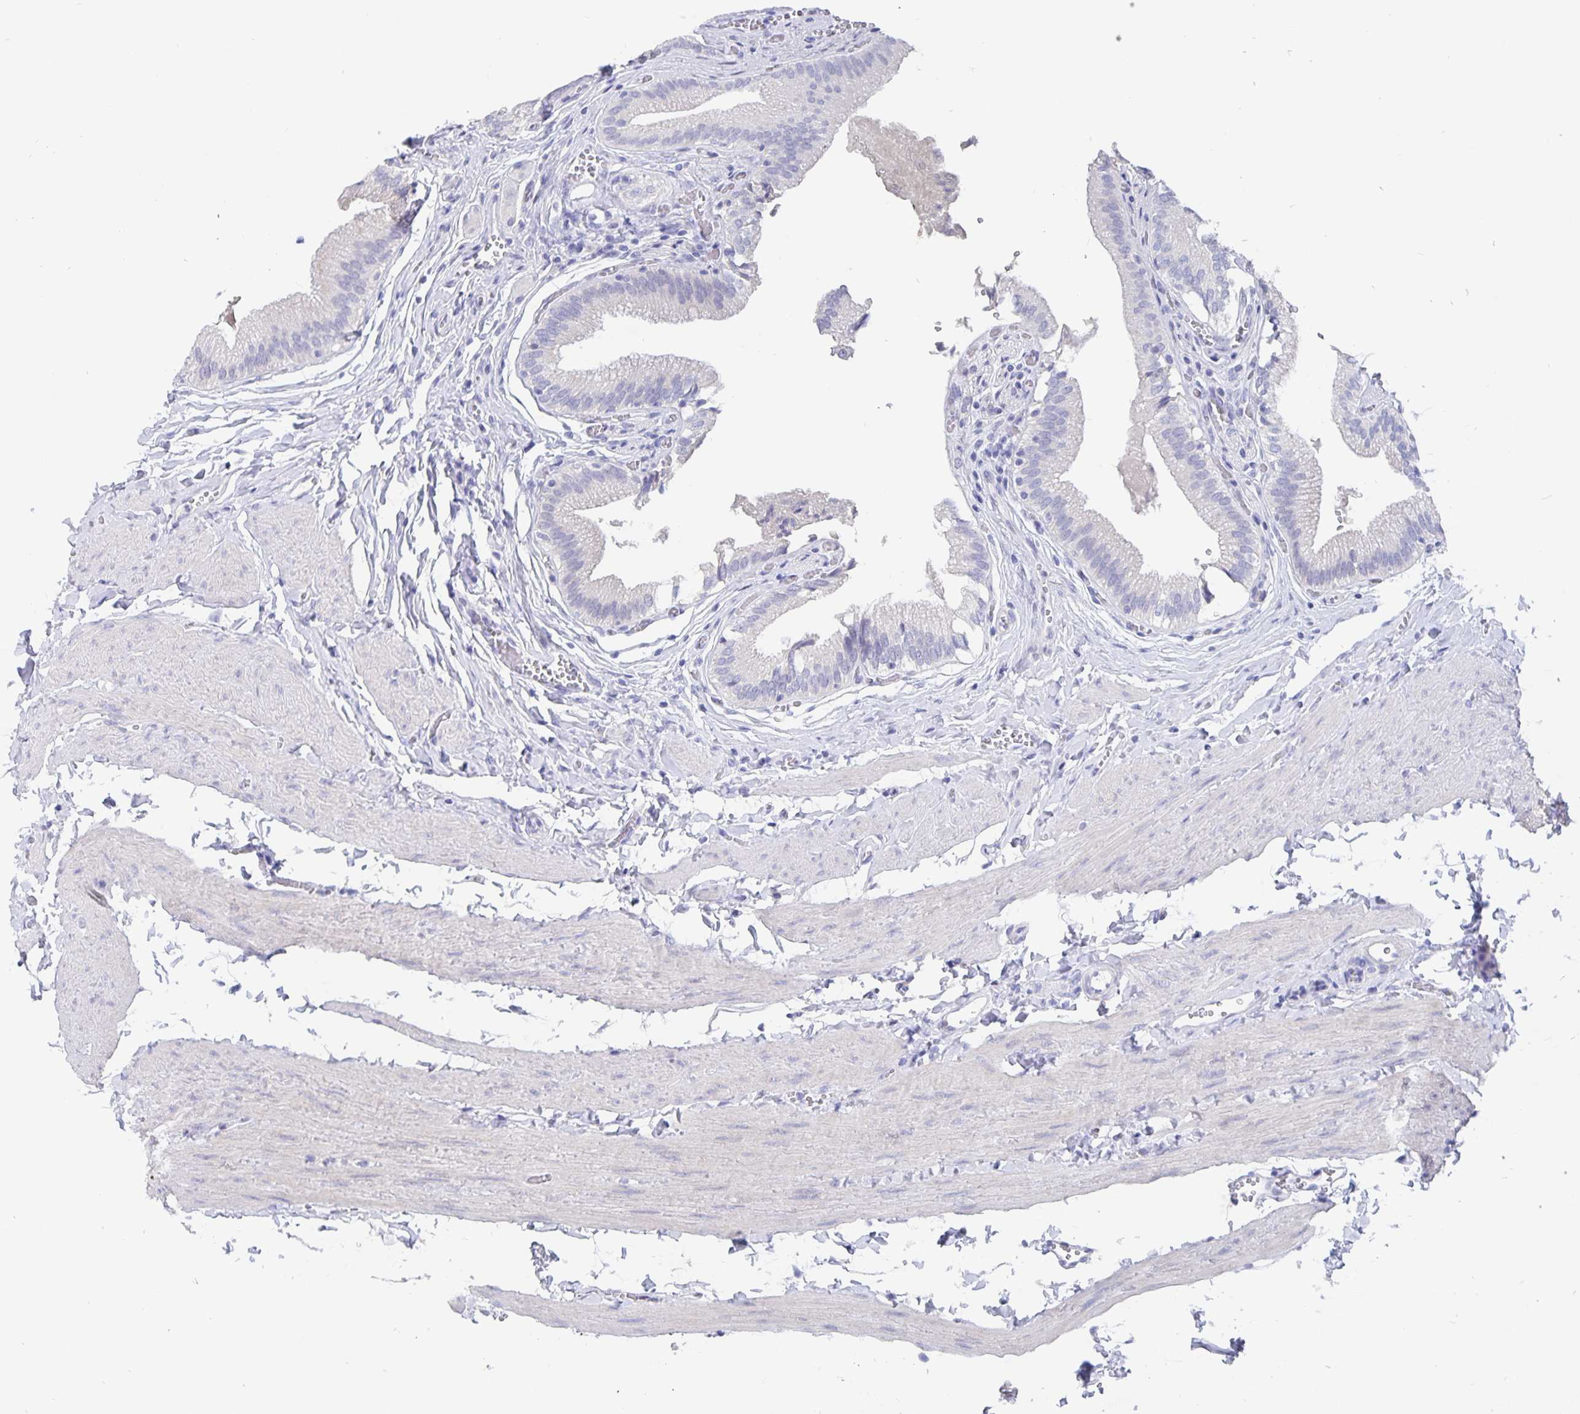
{"staining": {"intensity": "negative", "quantity": "none", "location": "none"}, "tissue": "gallbladder", "cell_type": "Glandular cells", "image_type": "normal", "snomed": [{"axis": "morphology", "description": "Normal tissue, NOS"}, {"axis": "topography", "description": "Gallbladder"}, {"axis": "topography", "description": "Peripheral nerve tissue"}], "caption": "A photomicrograph of gallbladder stained for a protein displays no brown staining in glandular cells. Nuclei are stained in blue.", "gene": "SMOC1", "patient": {"sex": "male", "age": 17}}